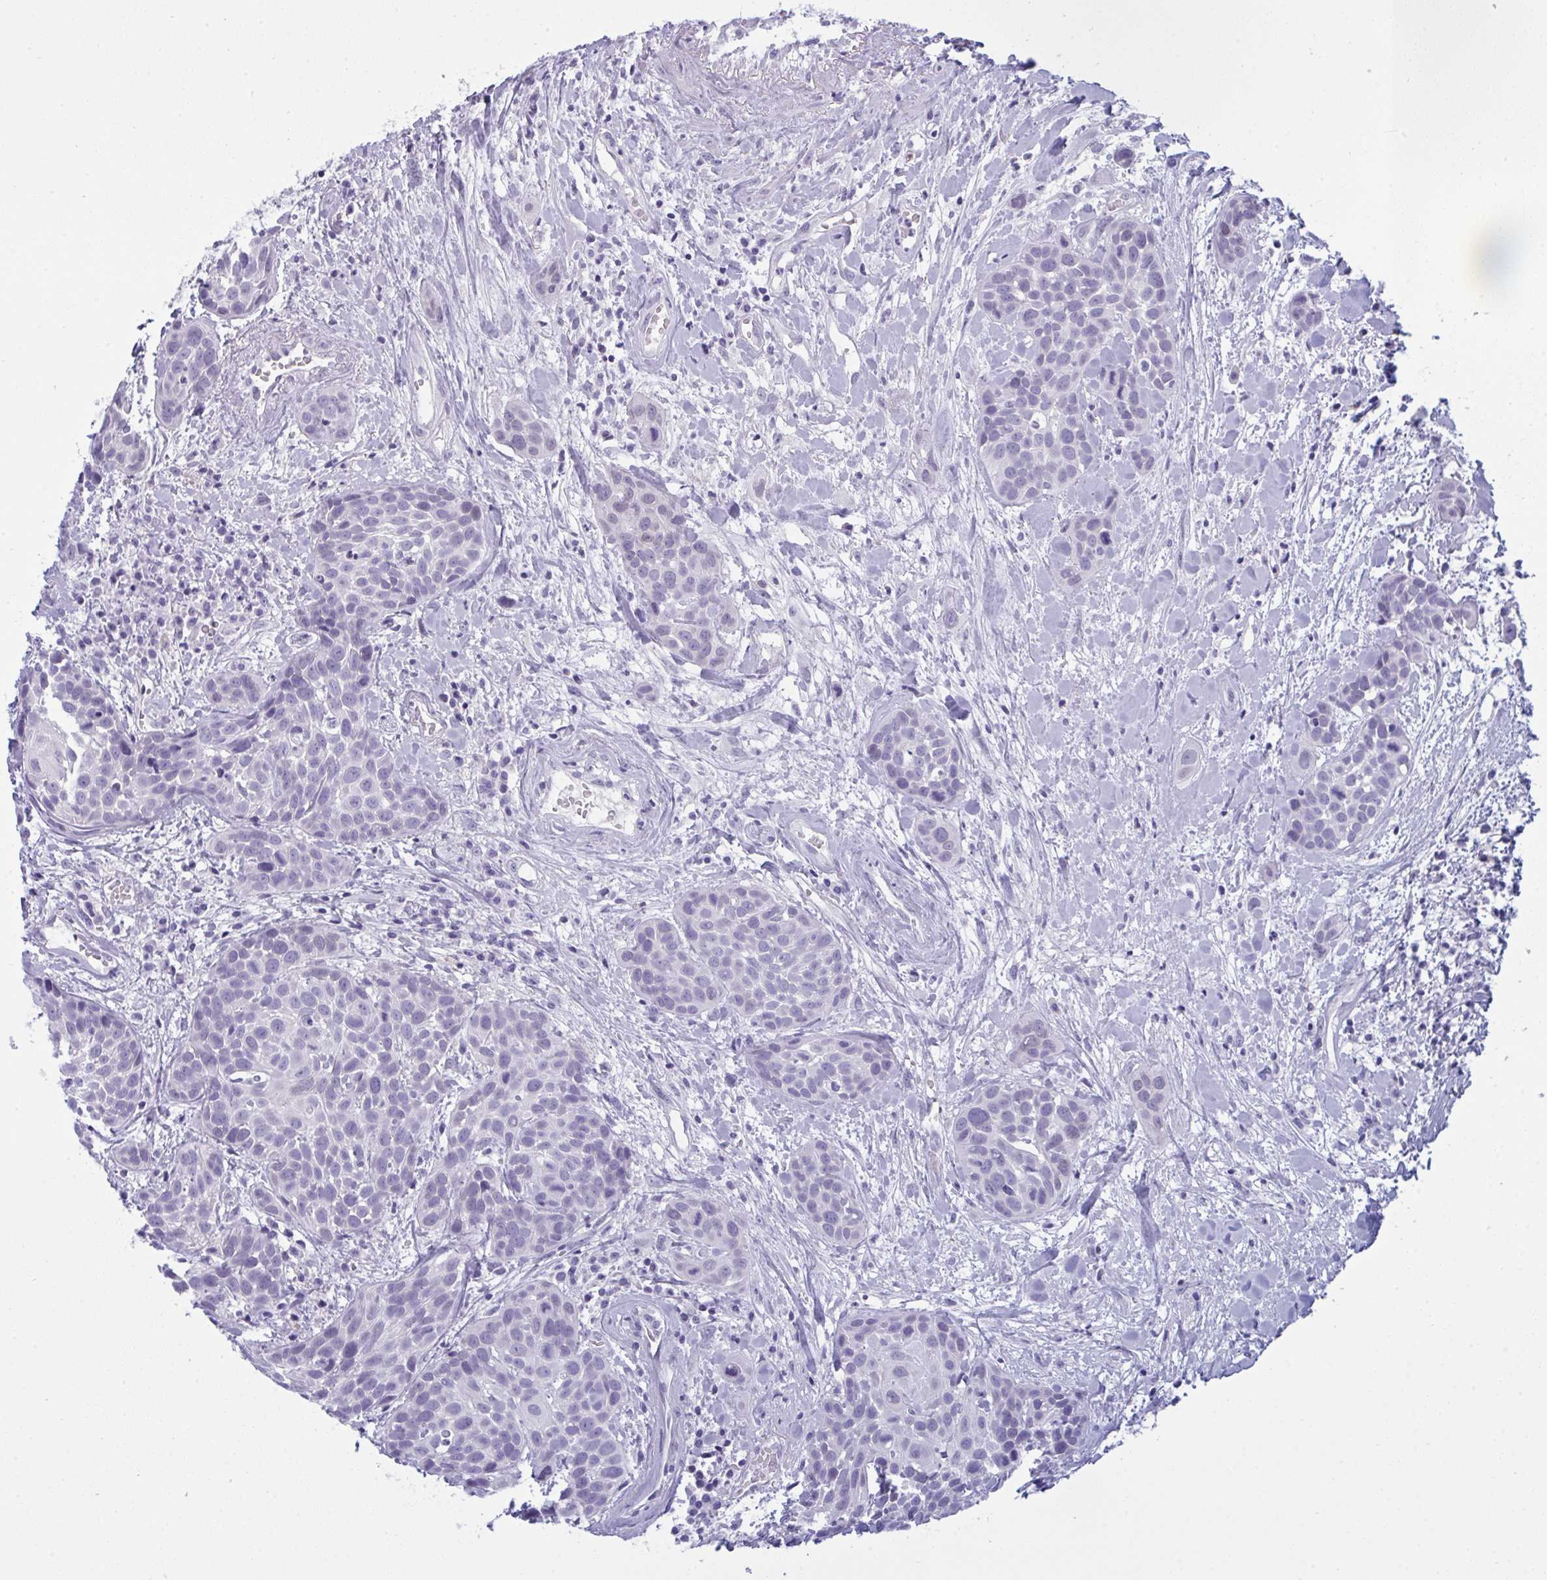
{"staining": {"intensity": "negative", "quantity": "none", "location": "none"}, "tissue": "head and neck cancer", "cell_type": "Tumor cells", "image_type": "cancer", "snomed": [{"axis": "morphology", "description": "Squamous cell carcinoma, NOS"}, {"axis": "topography", "description": "Head-Neck"}], "caption": "Tumor cells are negative for protein expression in human head and neck cancer (squamous cell carcinoma). (DAB (3,3'-diaminobenzidine) immunohistochemistry (IHC) with hematoxylin counter stain).", "gene": "PRDM9", "patient": {"sex": "female", "age": 50}}